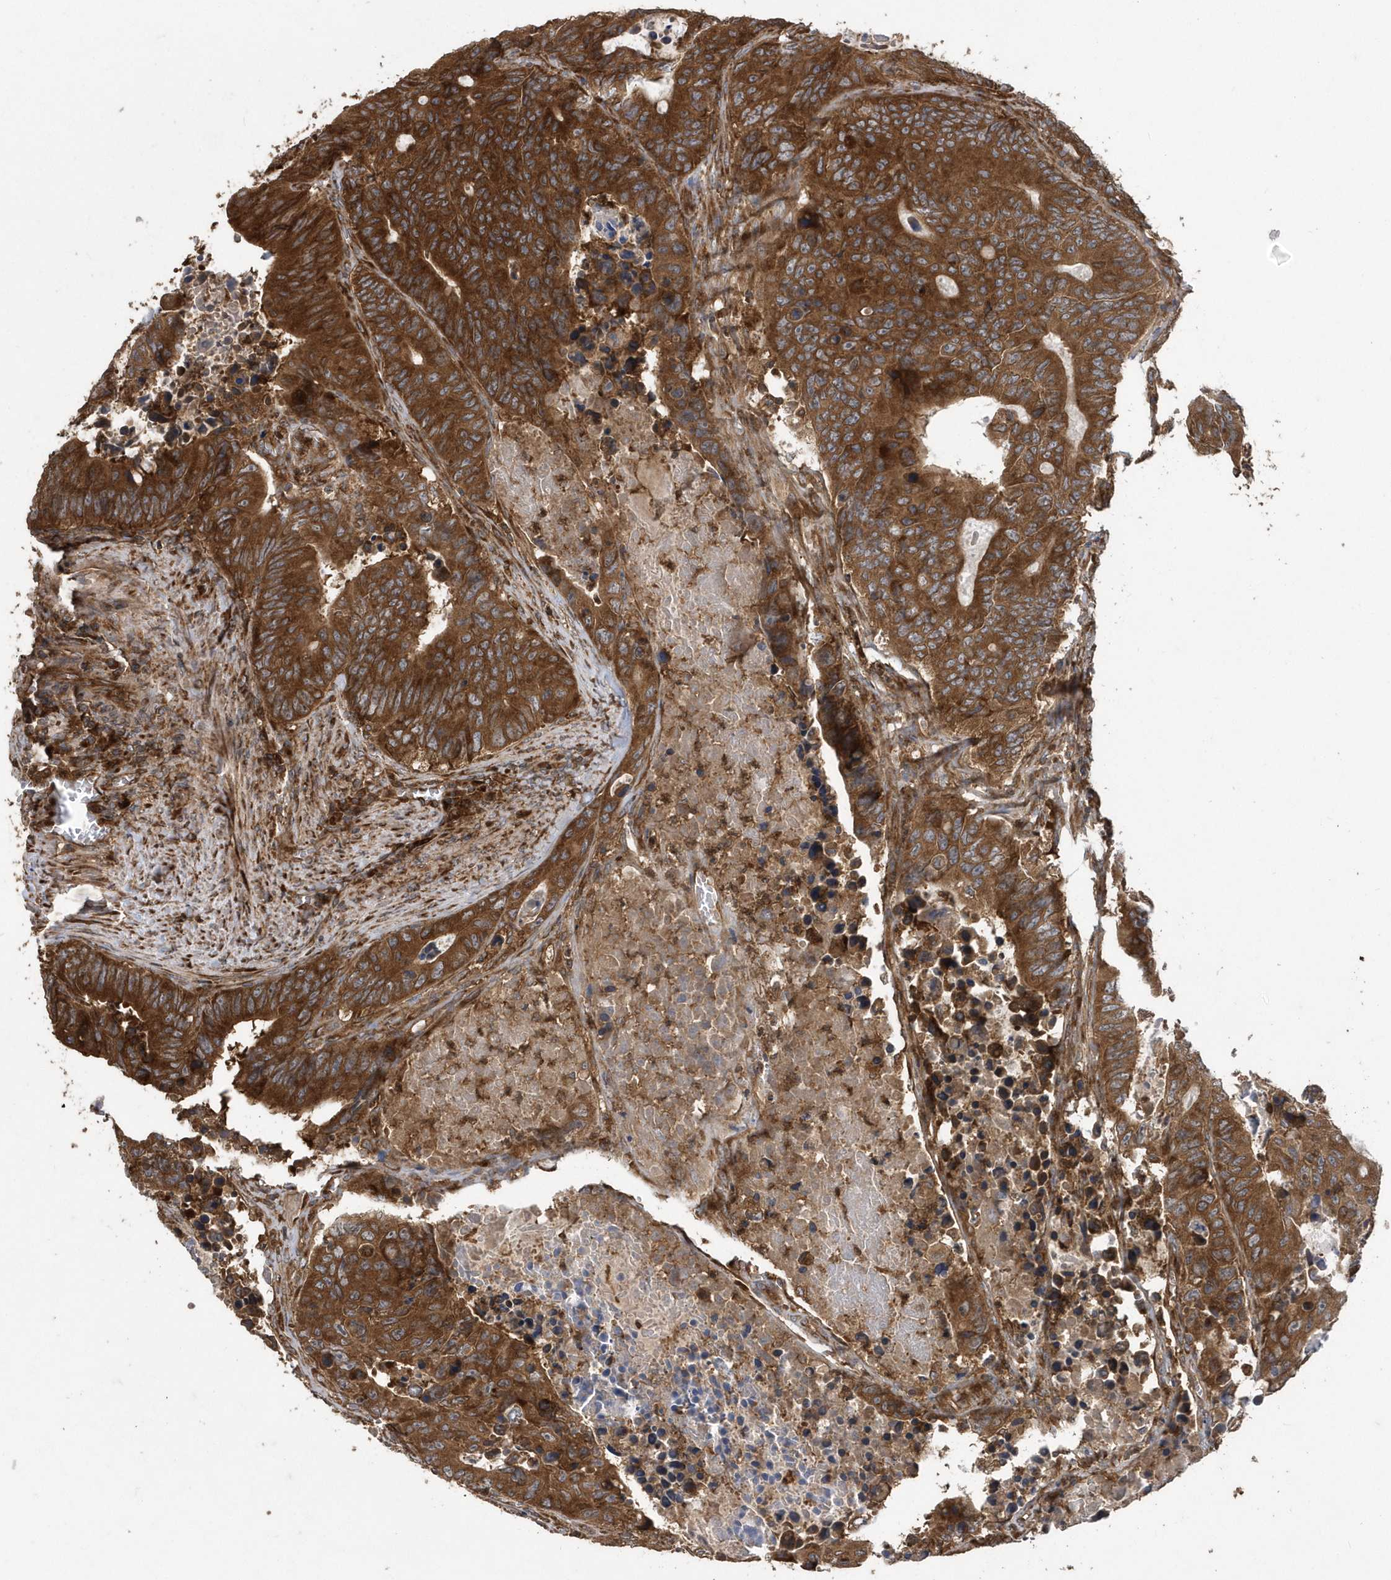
{"staining": {"intensity": "moderate", "quantity": ">75%", "location": "cytoplasmic/membranous"}, "tissue": "colorectal cancer", "cell_type": "Tumor cells", "image_type": "cancer", "snomed": [{"axis": "morphology", "description": "Adenocarcinoma, NOS"}, {"axis": "topography", "description": "Colon"}], "caption": "DAB immunohistochemical staining of colorectal cancer reveals moderate cytoplasmic/membranous protein staining in about >75% of tumor cells.", "gene": "WASHC5", "patient": {"sex": "male", "age": 87}}